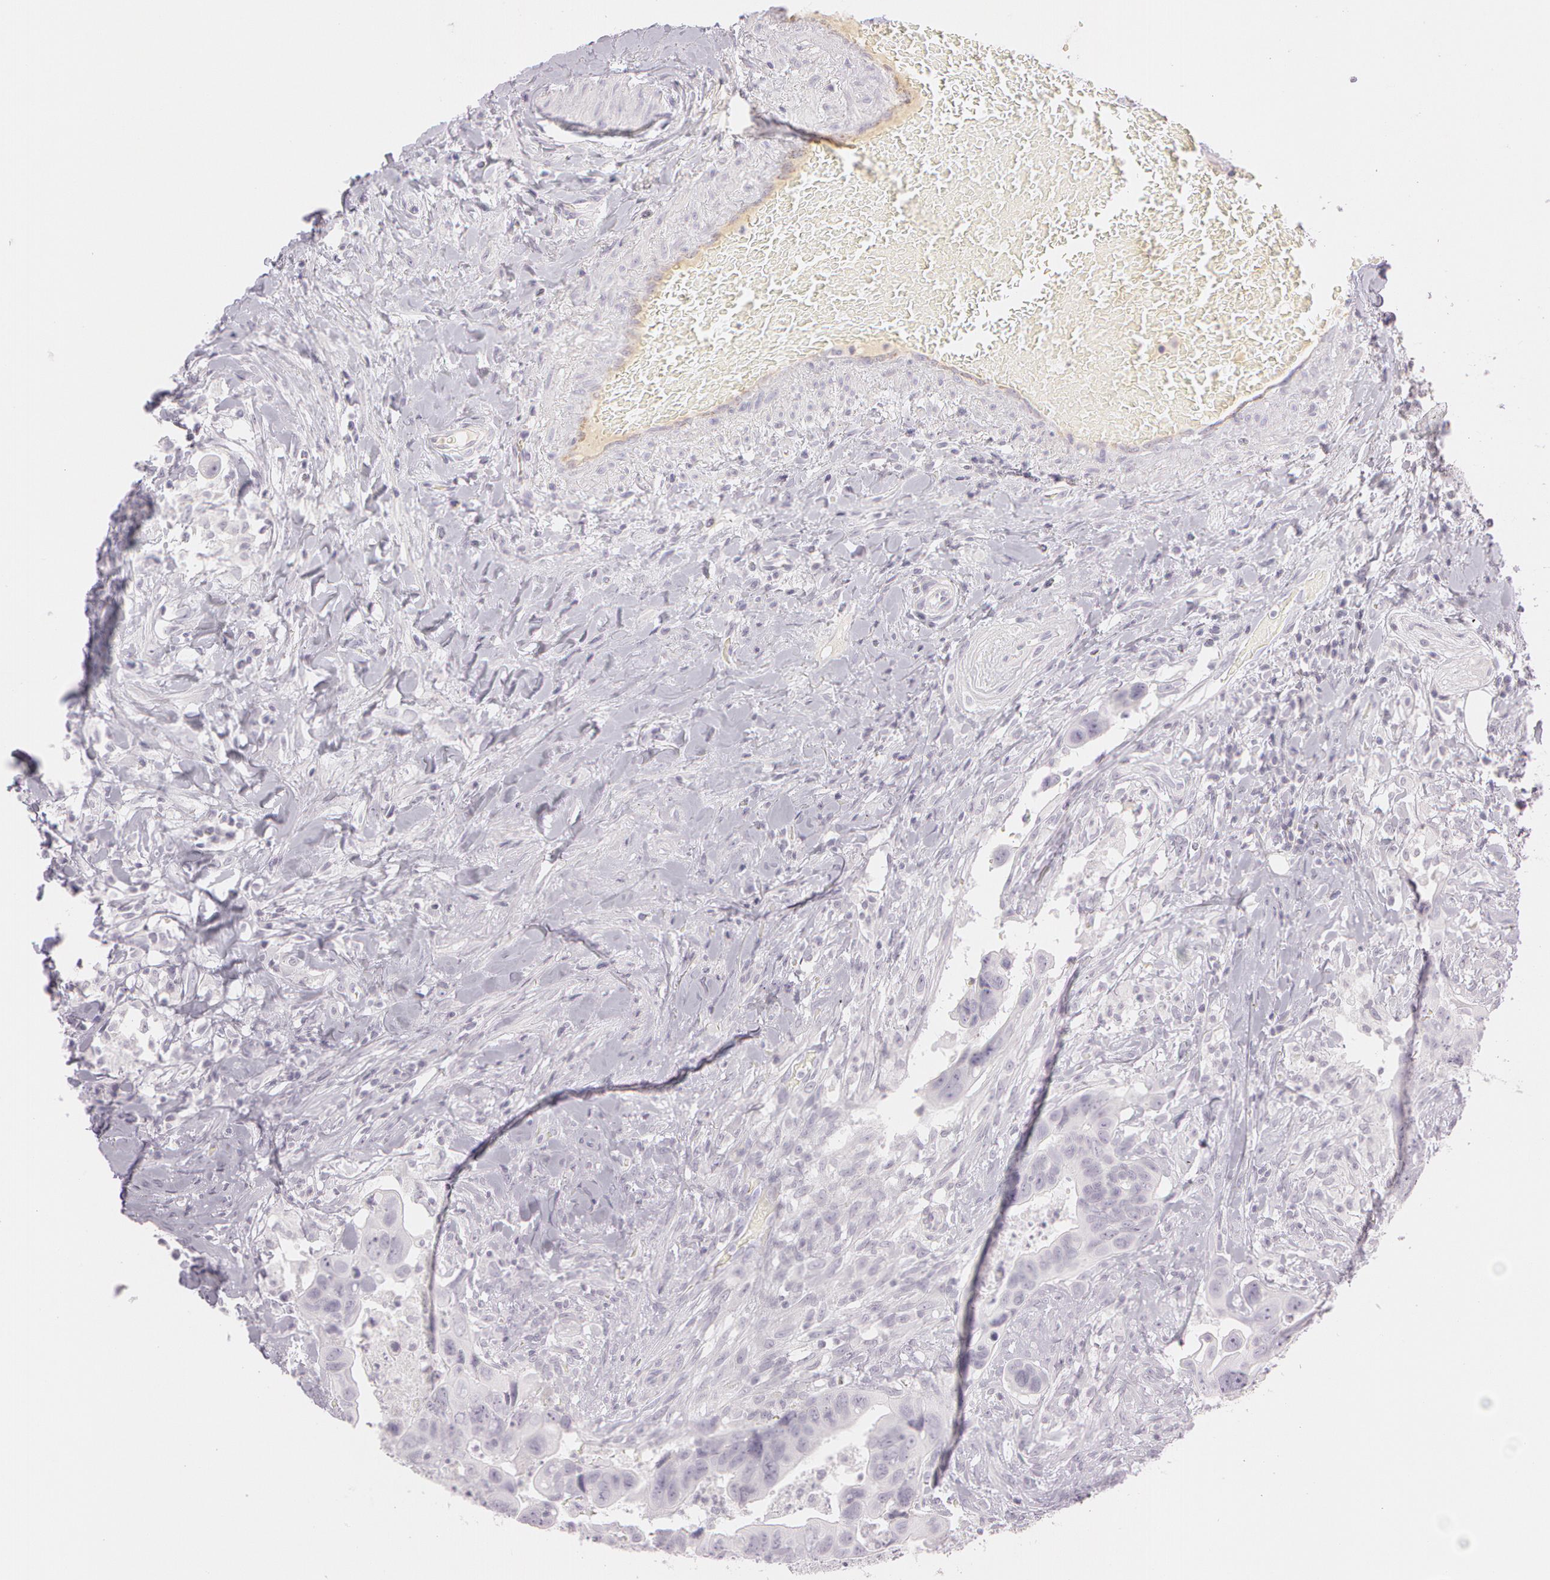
{"staining": {"intensity": "negative", "quantity": "none", "location": "none"}, "tissue": "colorectal cancer", "cell_type": "Tumor cells", "image_type": "cancer", "snomed": [{"axis": "morphology", "description": "Adenocarcinoma, NOS"}, {"axis": "topography", "description": "Rectum"}], "caption": "Tumor cells are negative for brown protein staining in colorectal adenocarcinoma.", "gene": "OTC", "patient": {"sex": "male", "age": 53}}